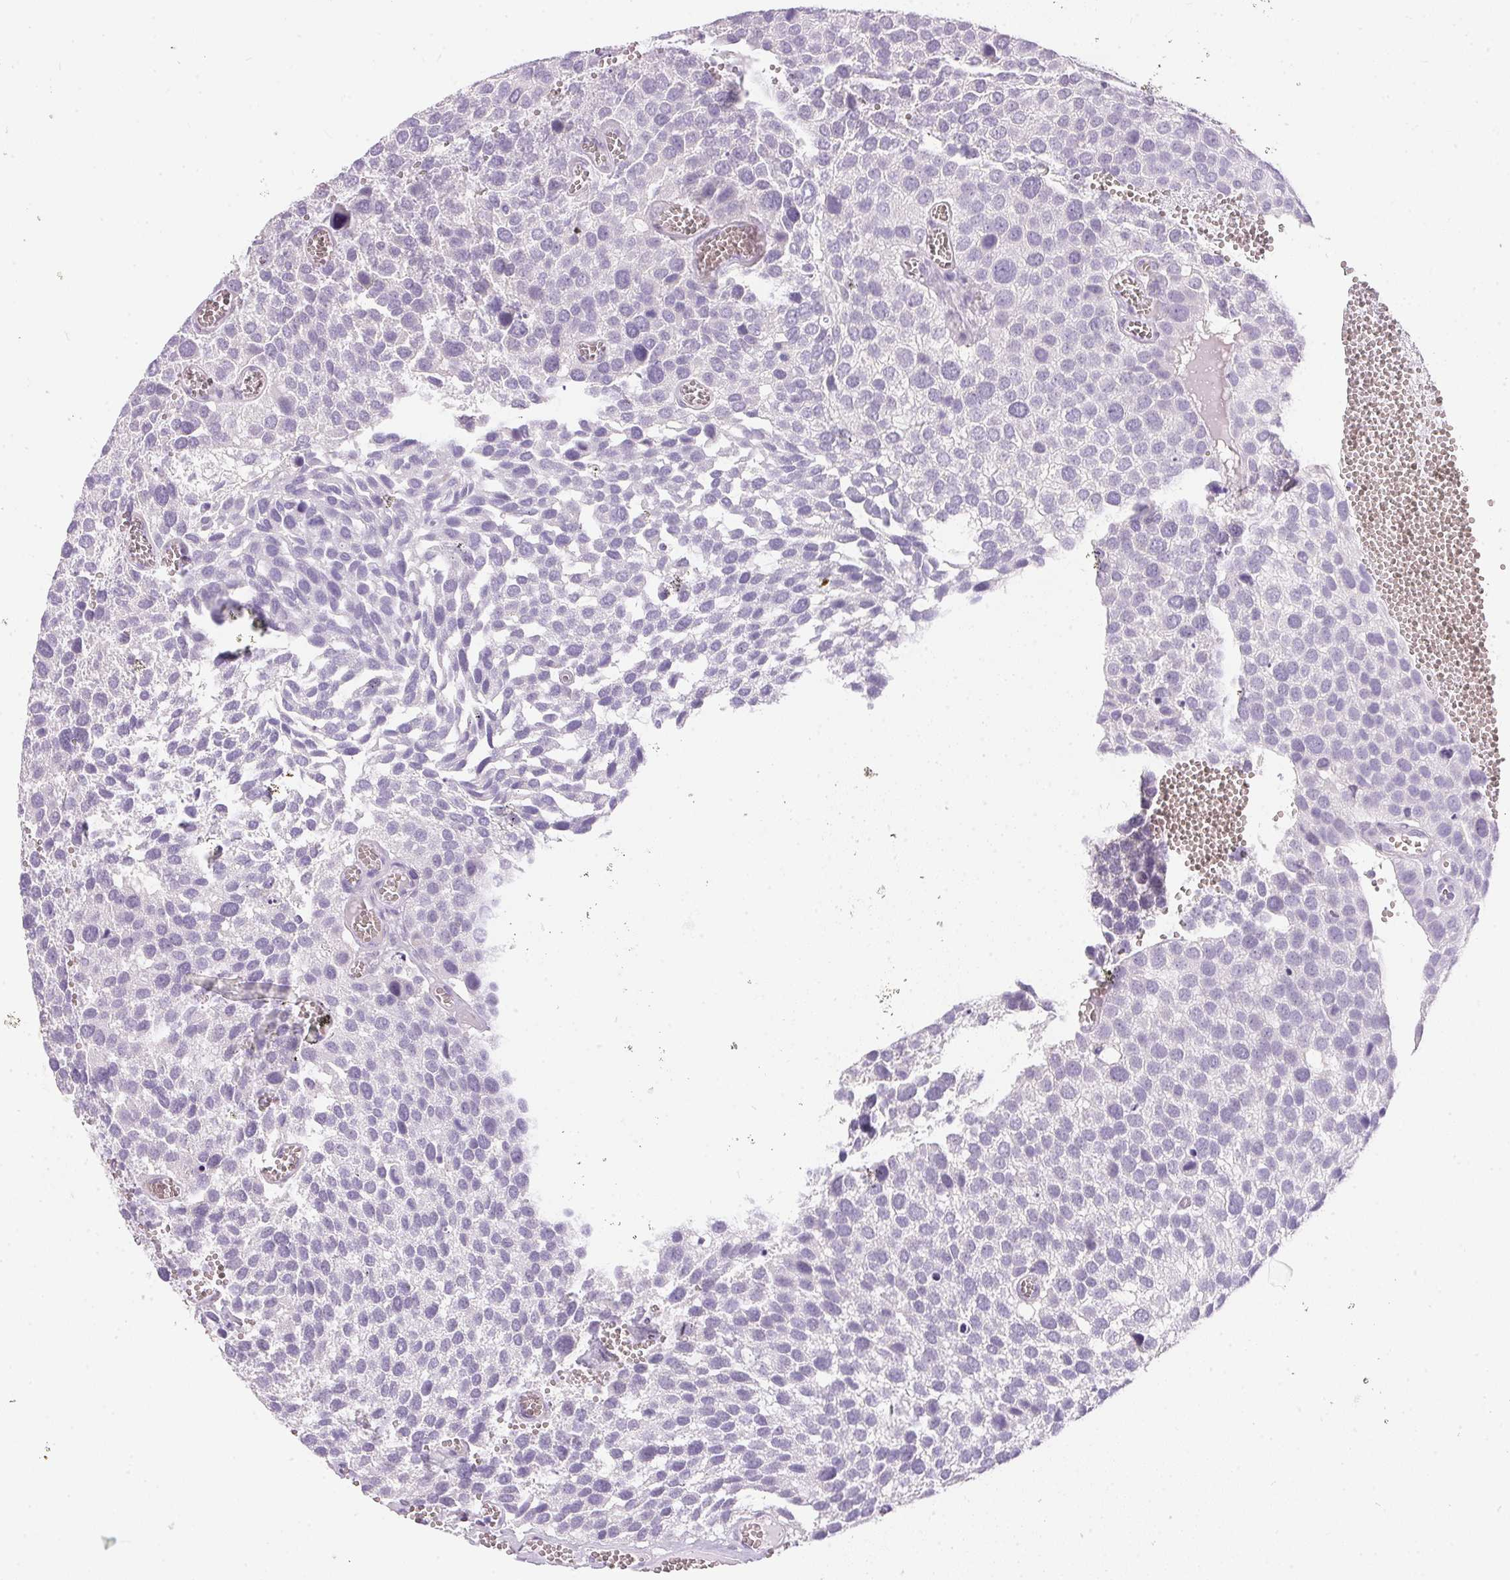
{"staining": {"intensity": "negative", "quantity": "none", "location": "none"}, "tissue": "urothelial cancer", "cell_type": "Tumor cells", "image_type": "cancer", "snomed": [{"axis": "morphology", "description": "Urothelial carcinoma, Low grade"}, {"axis": "topography", "description": "Urinary bladder"}], "caption": "DAB immunohistochemical staining of urothelial cancer shows no significant positivity in tumor cells. The staining is performed using DAB brown chromogen with nuclei counter-stained in using hematoxylin.", "gene": "GBP6", "patient": {"sex": "female", "age": 69}}